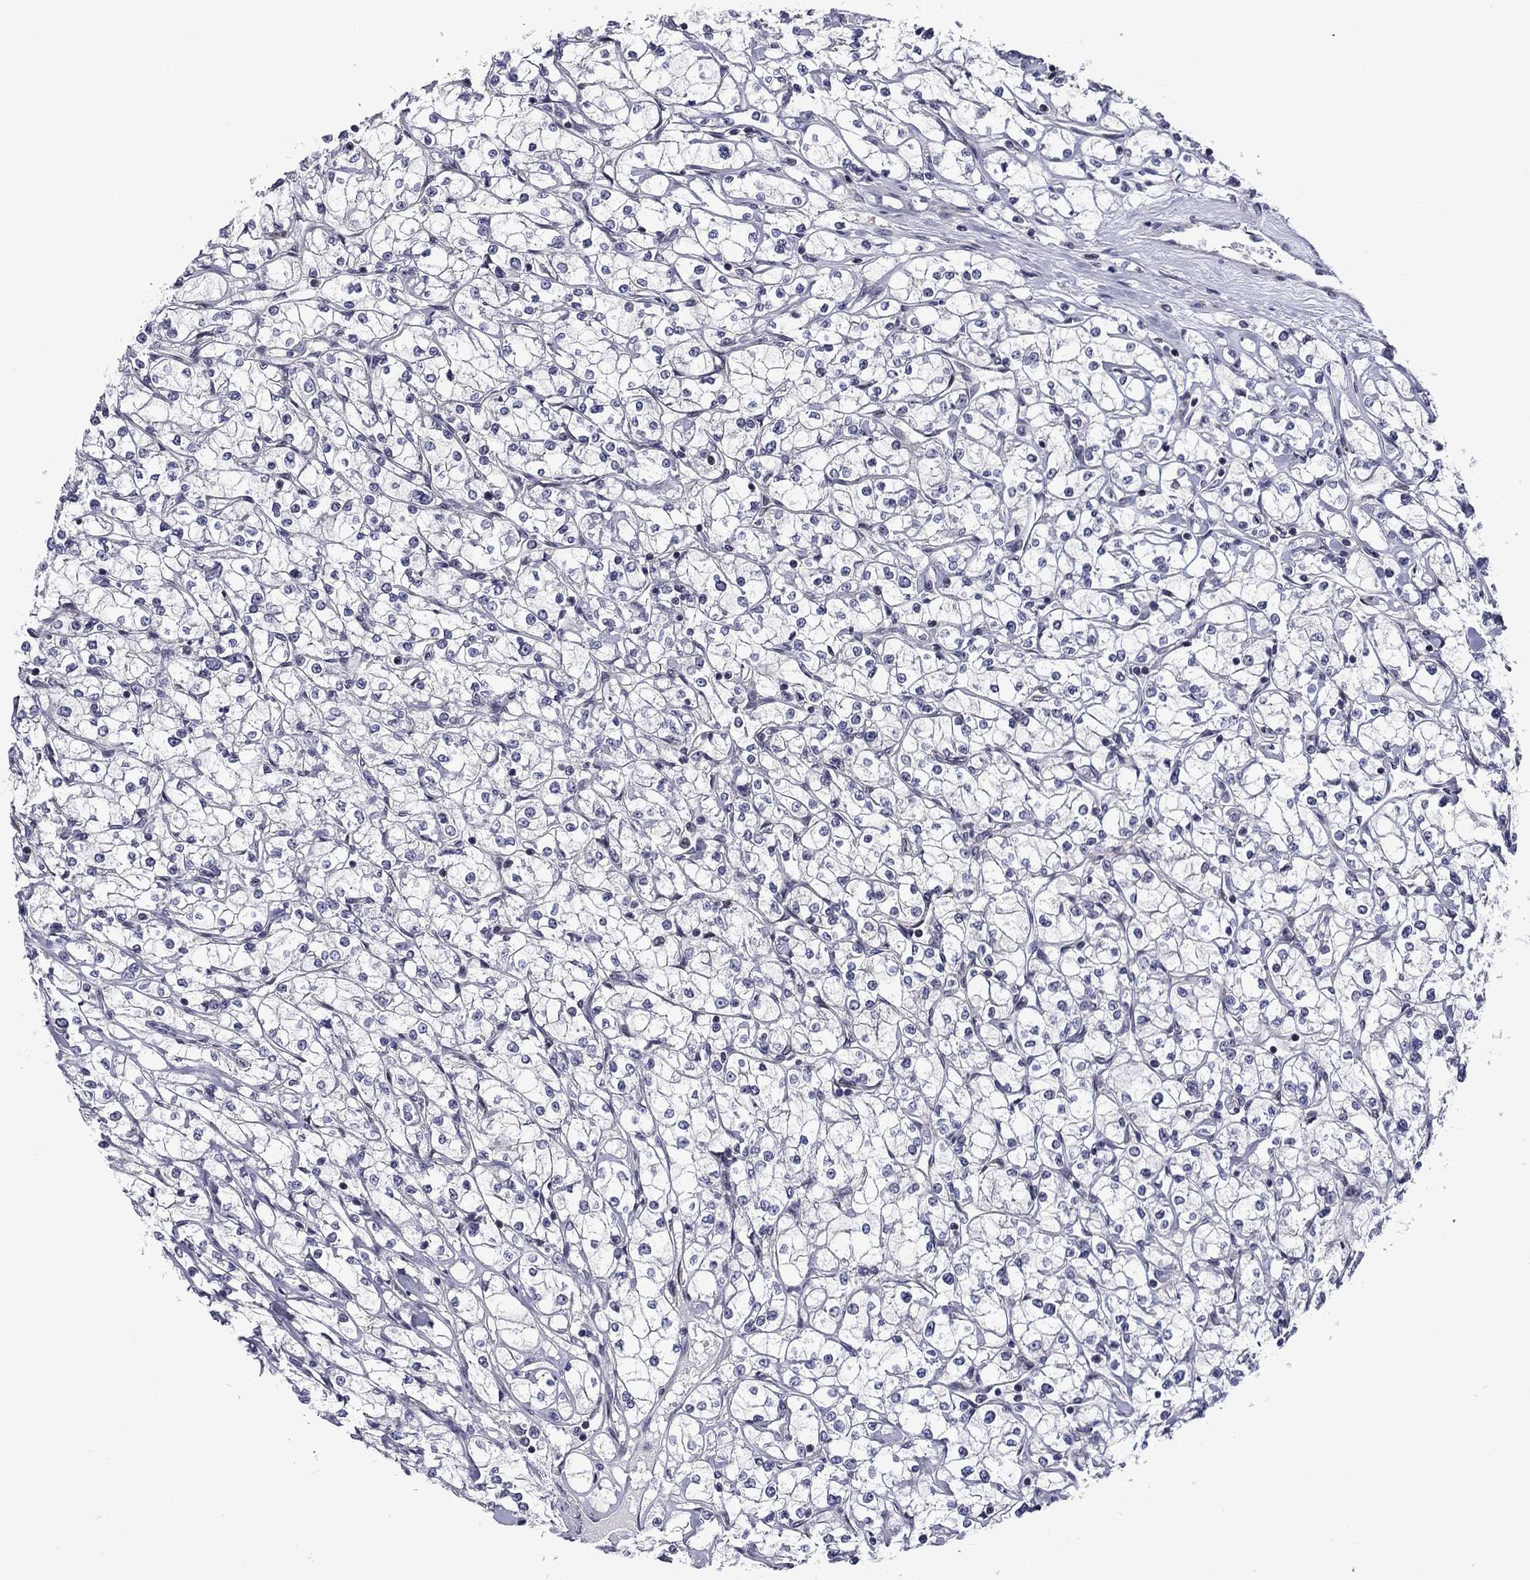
{"staining": {"intensity": "negative", "quantity": "none", "location": "none"}, "tissue": "renal cancer", "cell_type": "Tumor cells", "image_type": "cancer", "snomed": [{"axis": "morphology", "description": "Adenocarcinoma, NOS"}, {"axis": "topography", "description": "Kidney"}], "caption": "The micrograph shows no significant positivity in tumor cells of renal cancer.", "gene": "B3GAT1", "patient": {"sex": "male", "age": 67}}